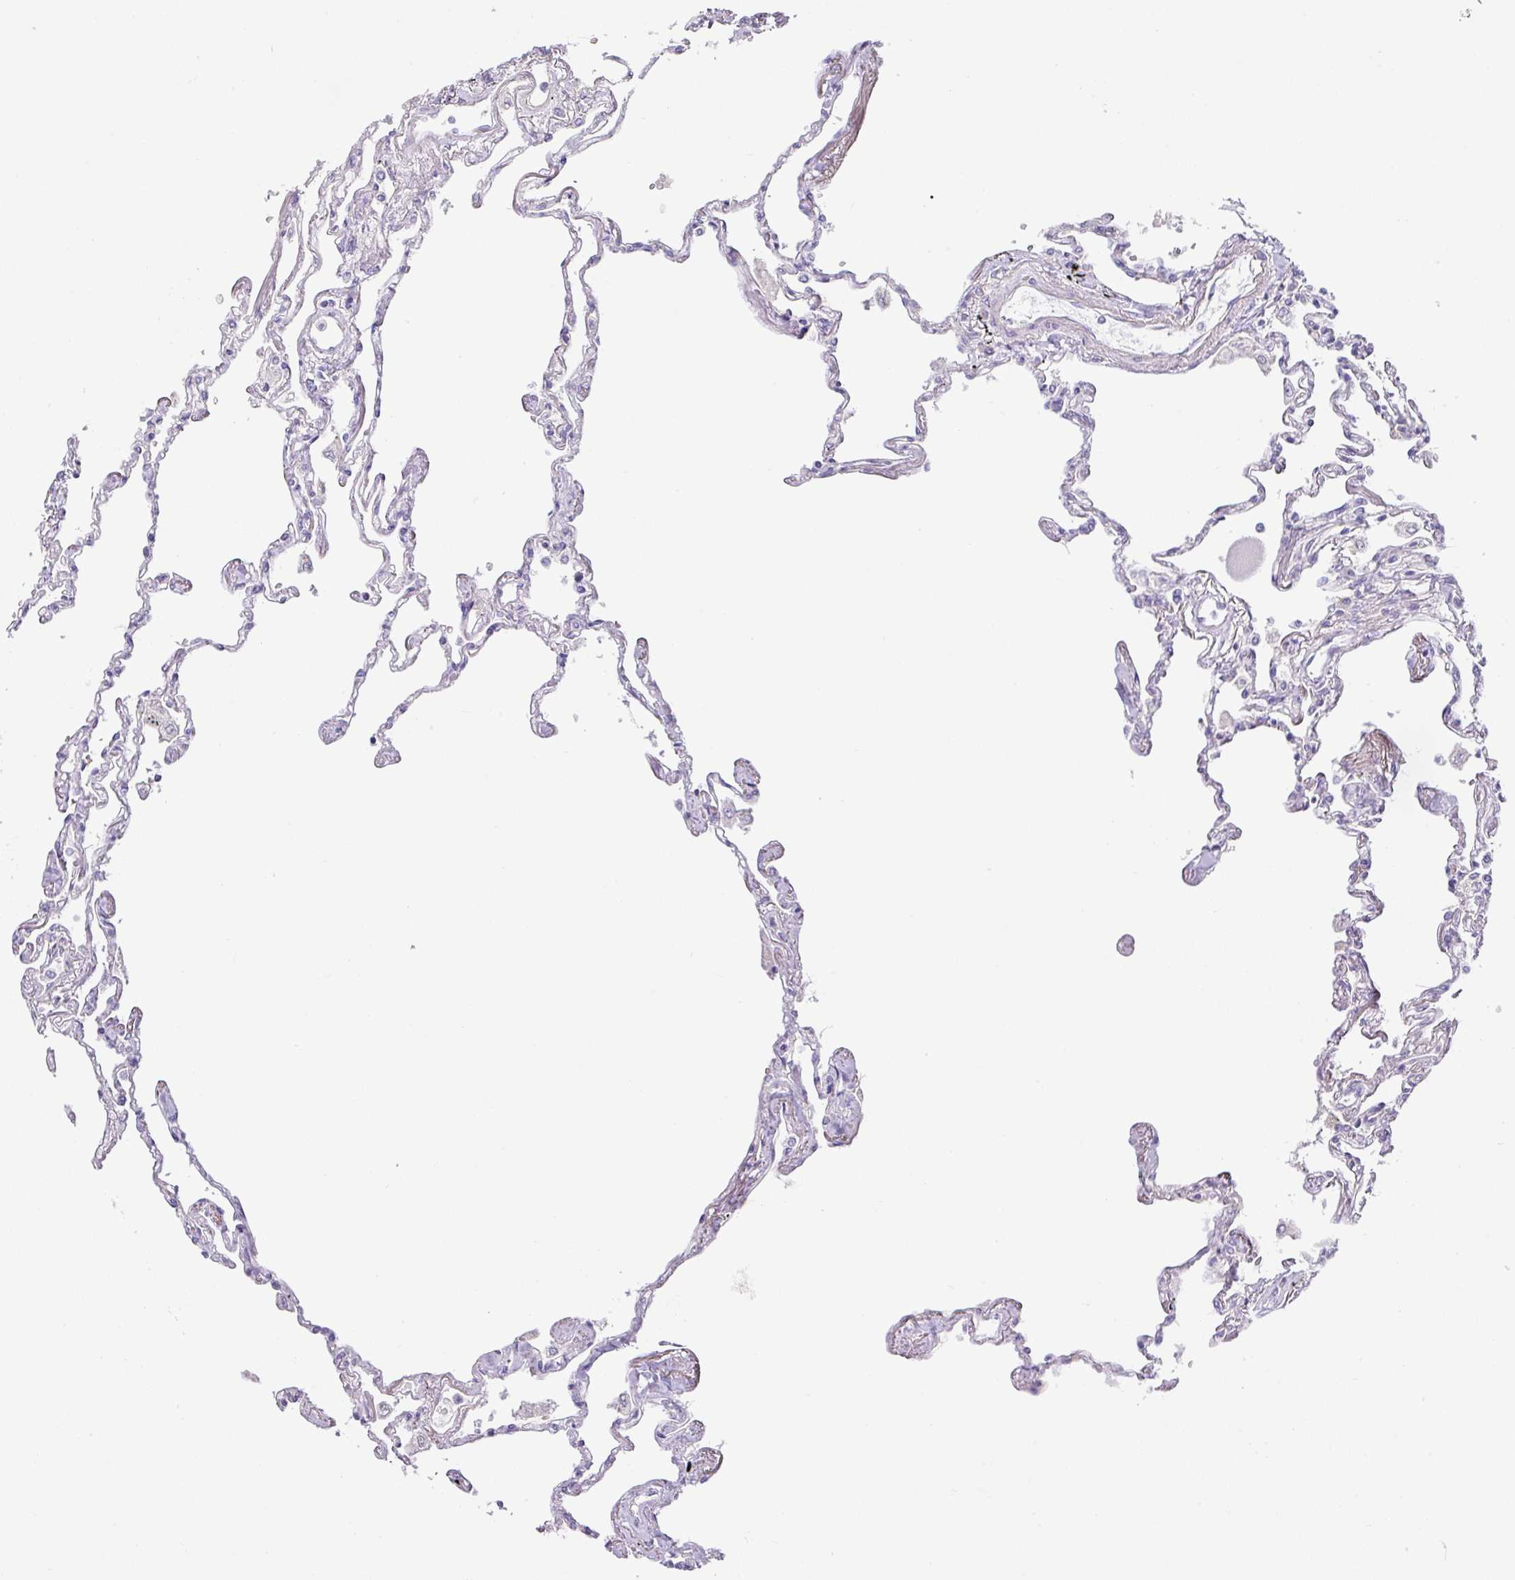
{"staining": {"intensity": "moderate", "quantity": "<25%", "location": "cytoplasmic/membranous"}, "tissue": "lung", "cell_type": "Alveolar cells", "image_type": "normal", "snomed": [{"axis": "morphology", "description": "Normal tissue, NOS"}, {"axis": "topography", "description": "Lung"}], "caption": "Approximately <25% of alveolar cells in unremarkable lung show moderate cytoplasmic/membranous protein staining as visualized by brown immunohistochemical staining.", "gene": "TARM1", "patient": {"sex": "female", "age": 67}}